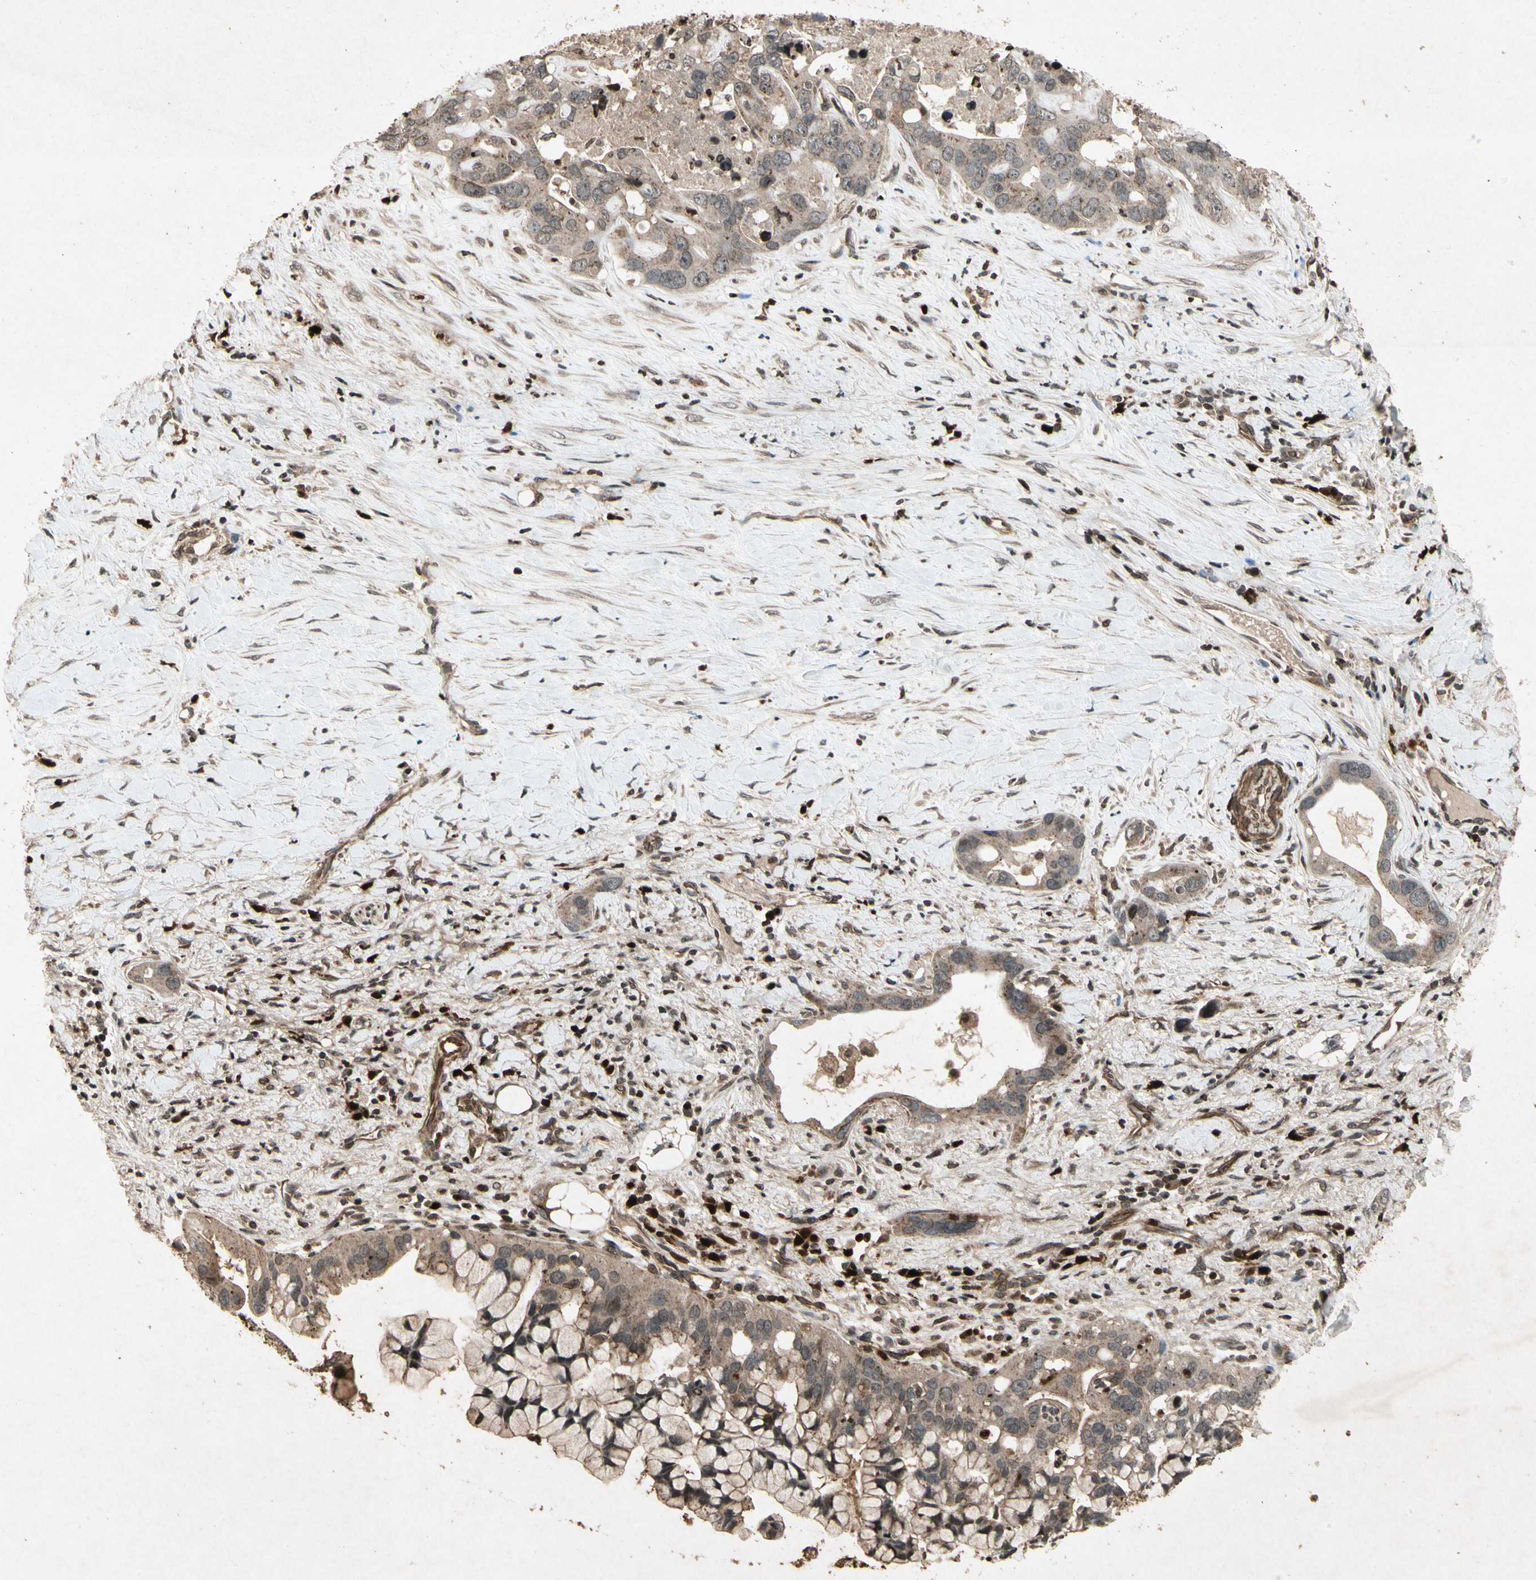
{"staining": {"intensity": "moderate", "quantity": ">75%", "location": "cytoplasmic/membranous"}, "tissue": "liver cancer", "cell_type": "Tumor cells", "image_type": "cancer", "snomed": [{"axis": "morphology", "description": "Cholangiocarcinoma"}, {"axis": "topography", "description": "Liver"}], "caption": "Immunohistochemical staining of liver cancer (cholangiocarcinoma) displays moderate cytoplasmic/membranous protein positivity in approximately >75% of tumor cells.", "gene": "GLRX", "patient": {"sex": "female", "age": 65}}